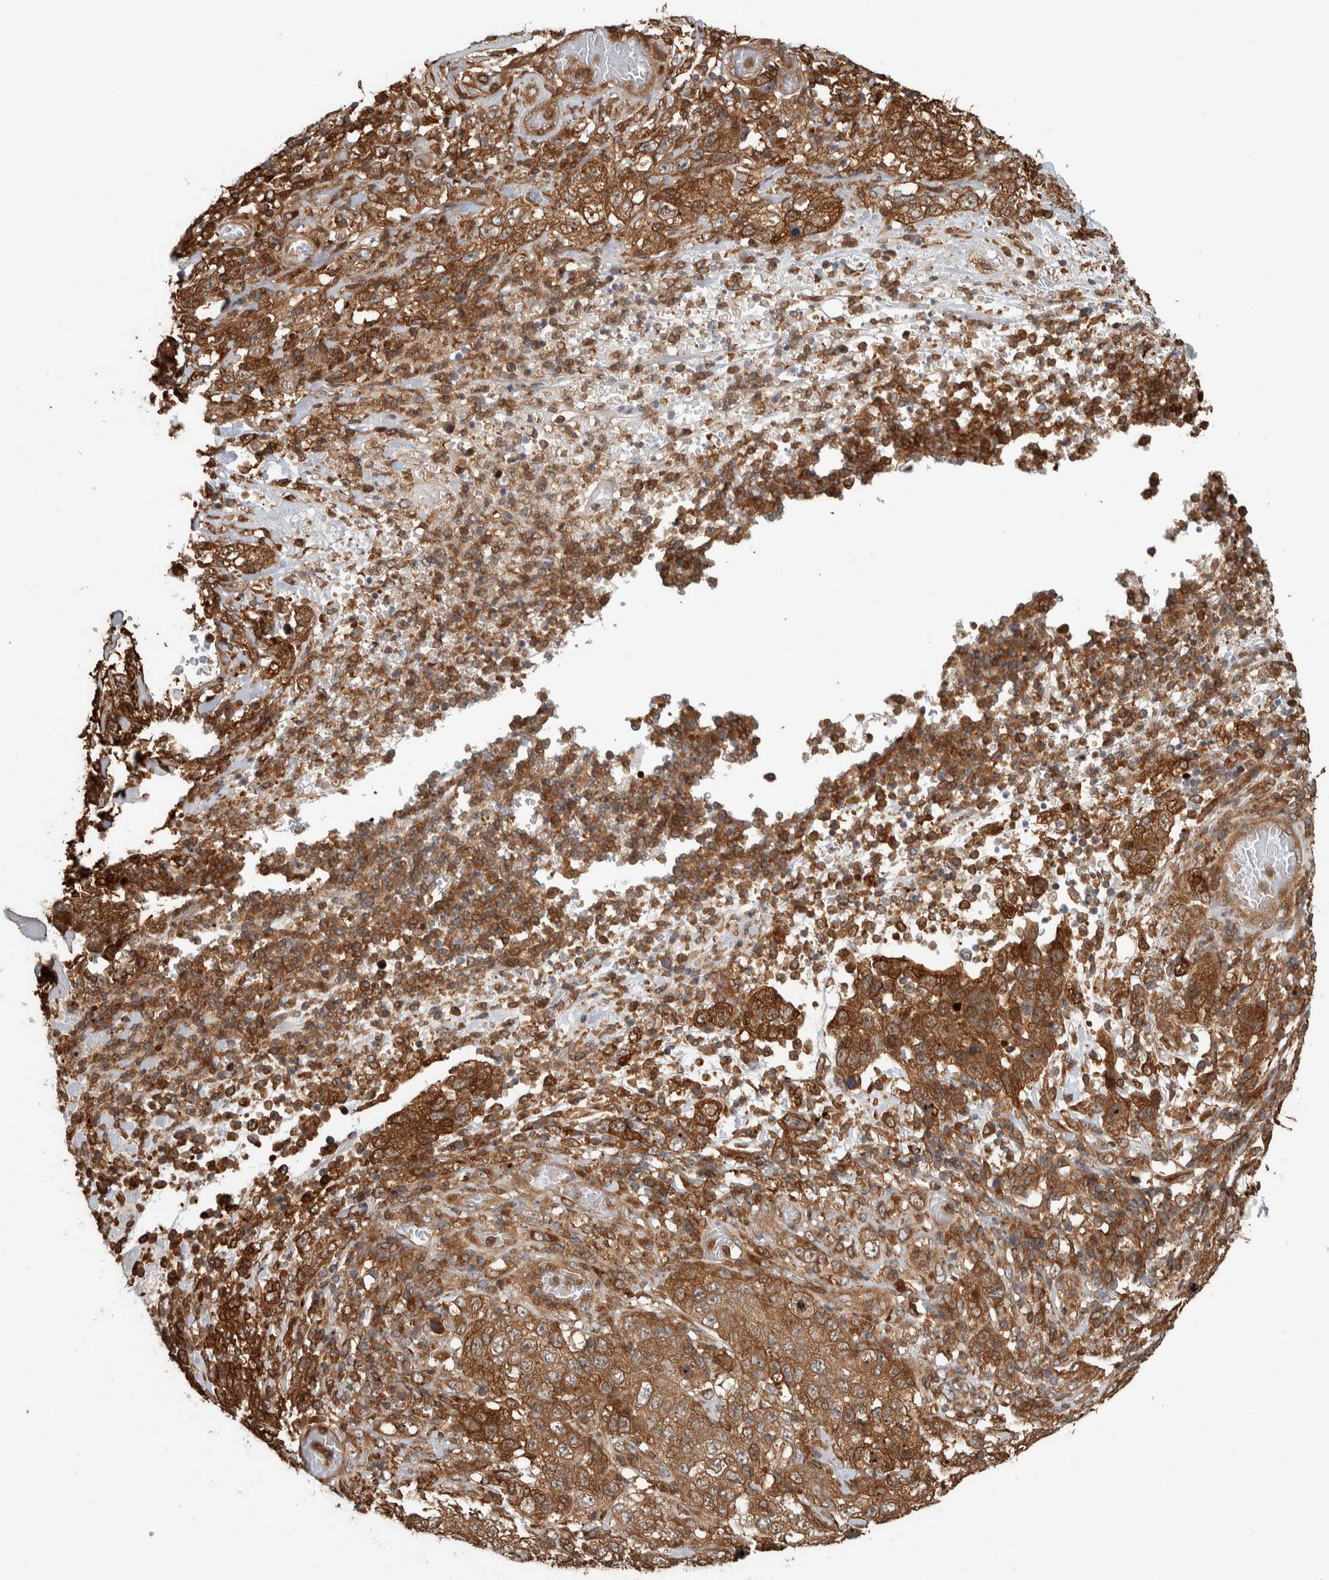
{"staining": {"intensity": "moderate", "quantity": ">75%", "location": "cytoplasmic/membranous"}, "tissue": "stomach cancer", "cell_type": "Tumor cells", "image_type": "cancer", "snomed": [{"axis": "morphology", "description": "Adenocarcinoma, NOS"}, {"axis": "topography", "description": "Stomach"}], "caption": "Protein expression by IHC shows moderate cytoplasmic/membranous expression in about >75% of tumor cells in stomach adenocarcinoma.", "gene": "CNTROB", "patient": {"sex": "male", "age": 48}}